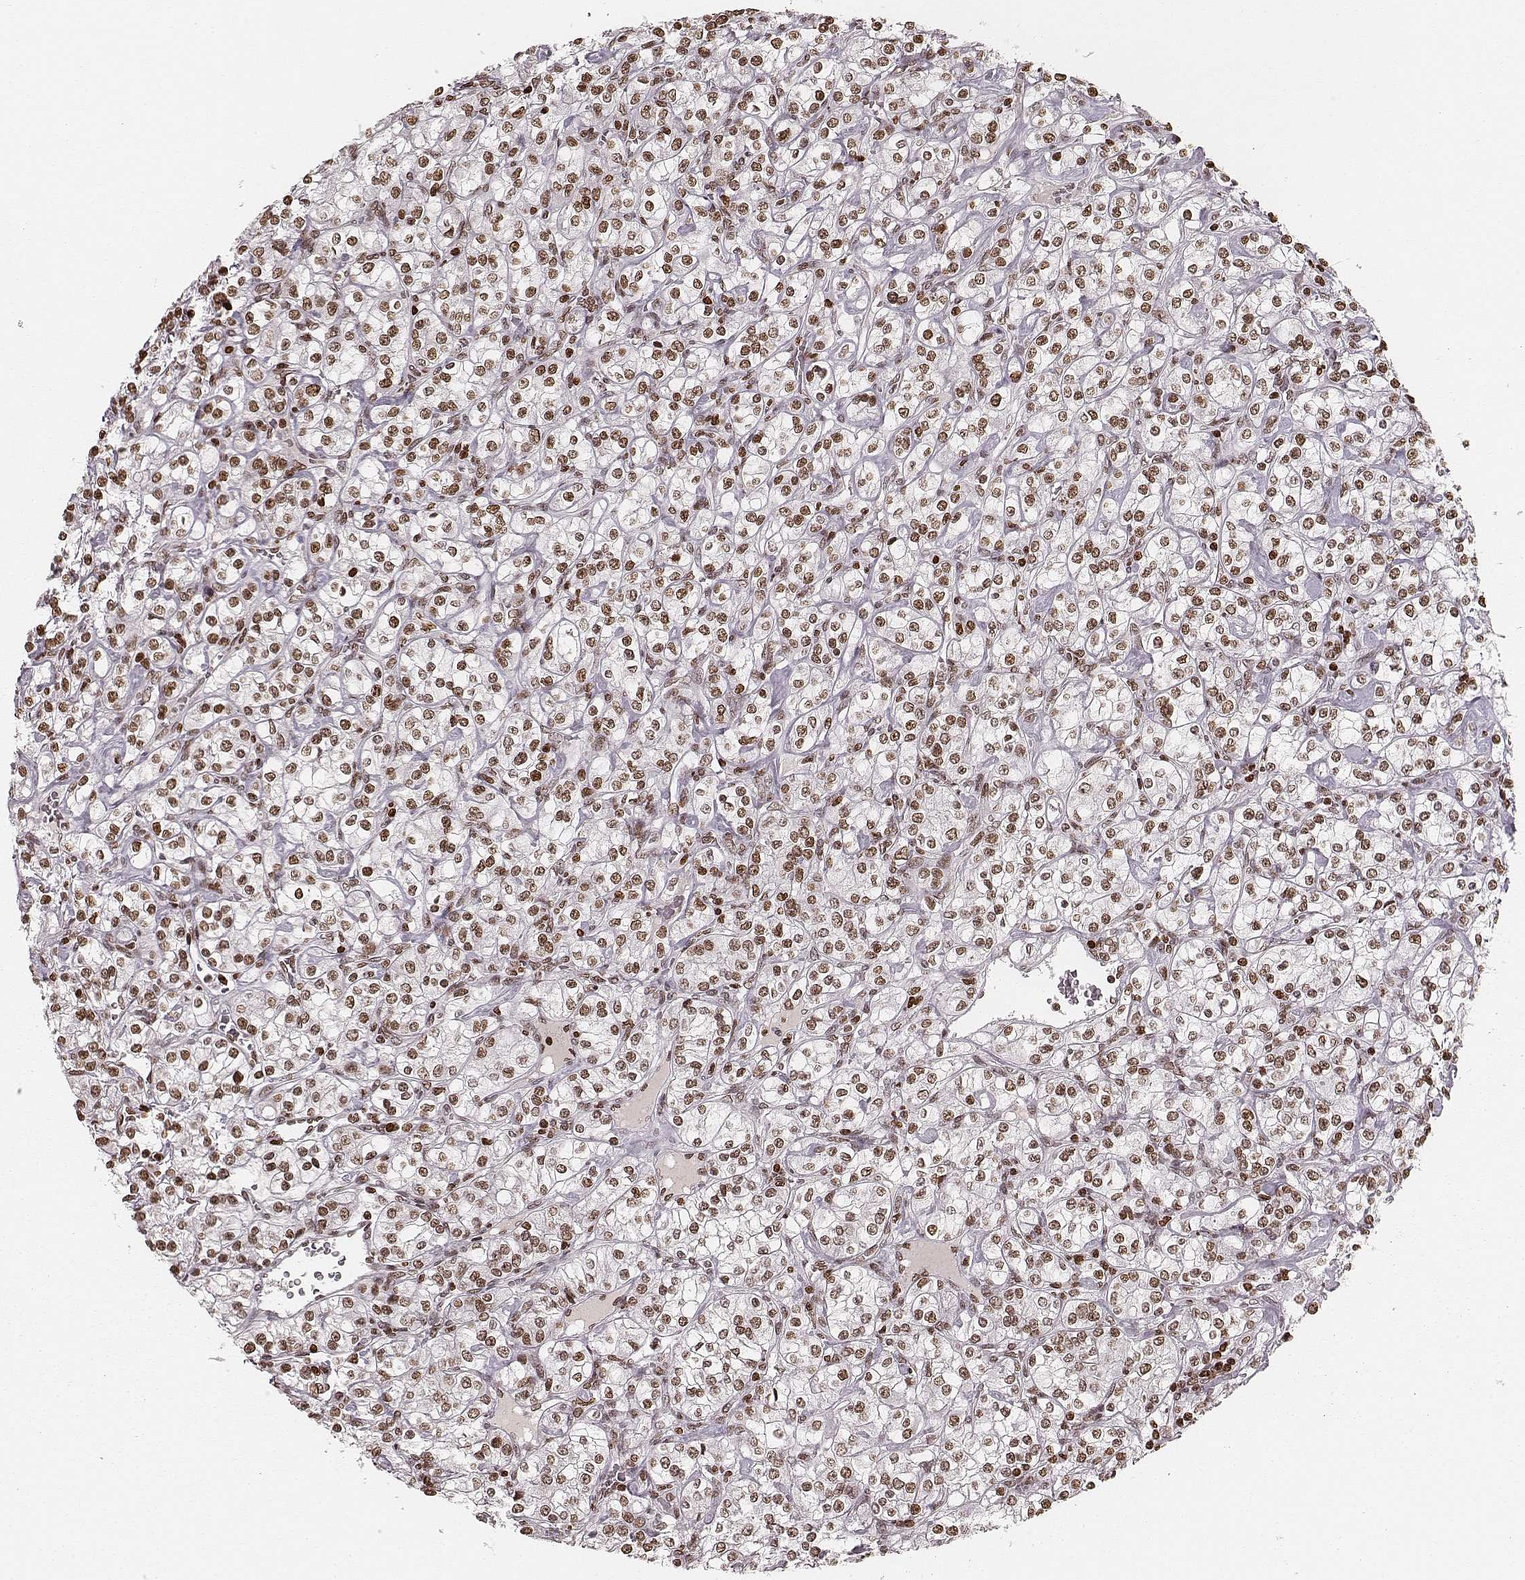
{"staining": {"intensity": "moderate", "quantity": ">75%", "location": "nuclear"}, "tissue": "renal cancer", "cell_type": "Tumor cells", "image_type": "cancer", "snomed": [{"axis": "morphology", "description": "Adenocarcinoma, NOS"}, {"axis": "topography", "description": "Kidney"}], "caption": "Renal cancer was stained to show a protein in brown. There is medium levels of moderate nuclear staining in approximately >75% of tumor cells. Using DAB (brown) and hematoxylin (blue) stains, captured at high magnification using brightfield microscopy.", "gene": "PARP1", "patient": {"sex": "male", "age": 77}}